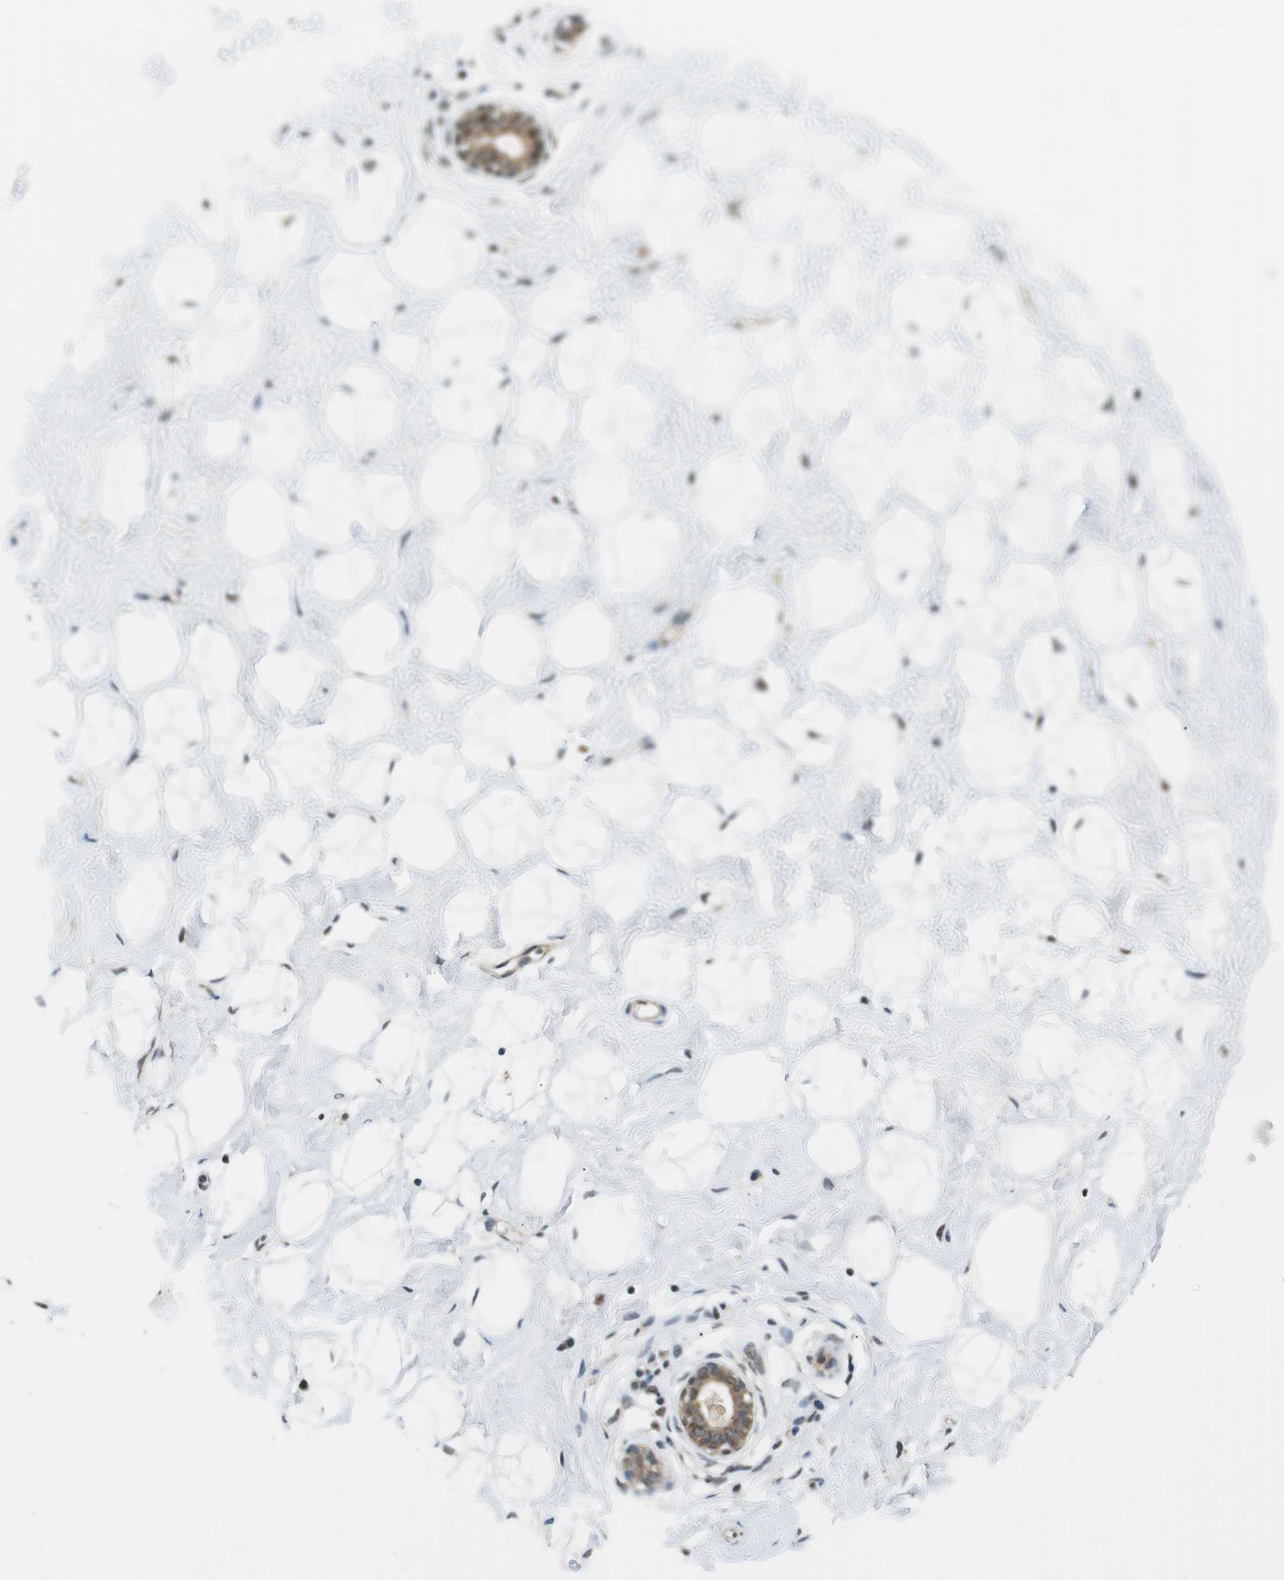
{"staining": {"intensity": "moderate", "quantity": ">75%", "location": "nuclear"}, "tissue": "breast", "cell_type": "Adipocytes", "image_type": "normal", "snomed": [{"axis": "morphology", "description": "Normal tissue, NOS"}, {"axis": "topography", "description": "Breast"}], "caption": "Immunohistochemistry (IHC) histopathology image of unremarkable human breast stained for a protein (brown), which displays medium levels of moderate nuclear positivity in approximately >75% of adipocytes.", "gene": "CSNK2B", "patient": {"sex": "female", "age": 23}}